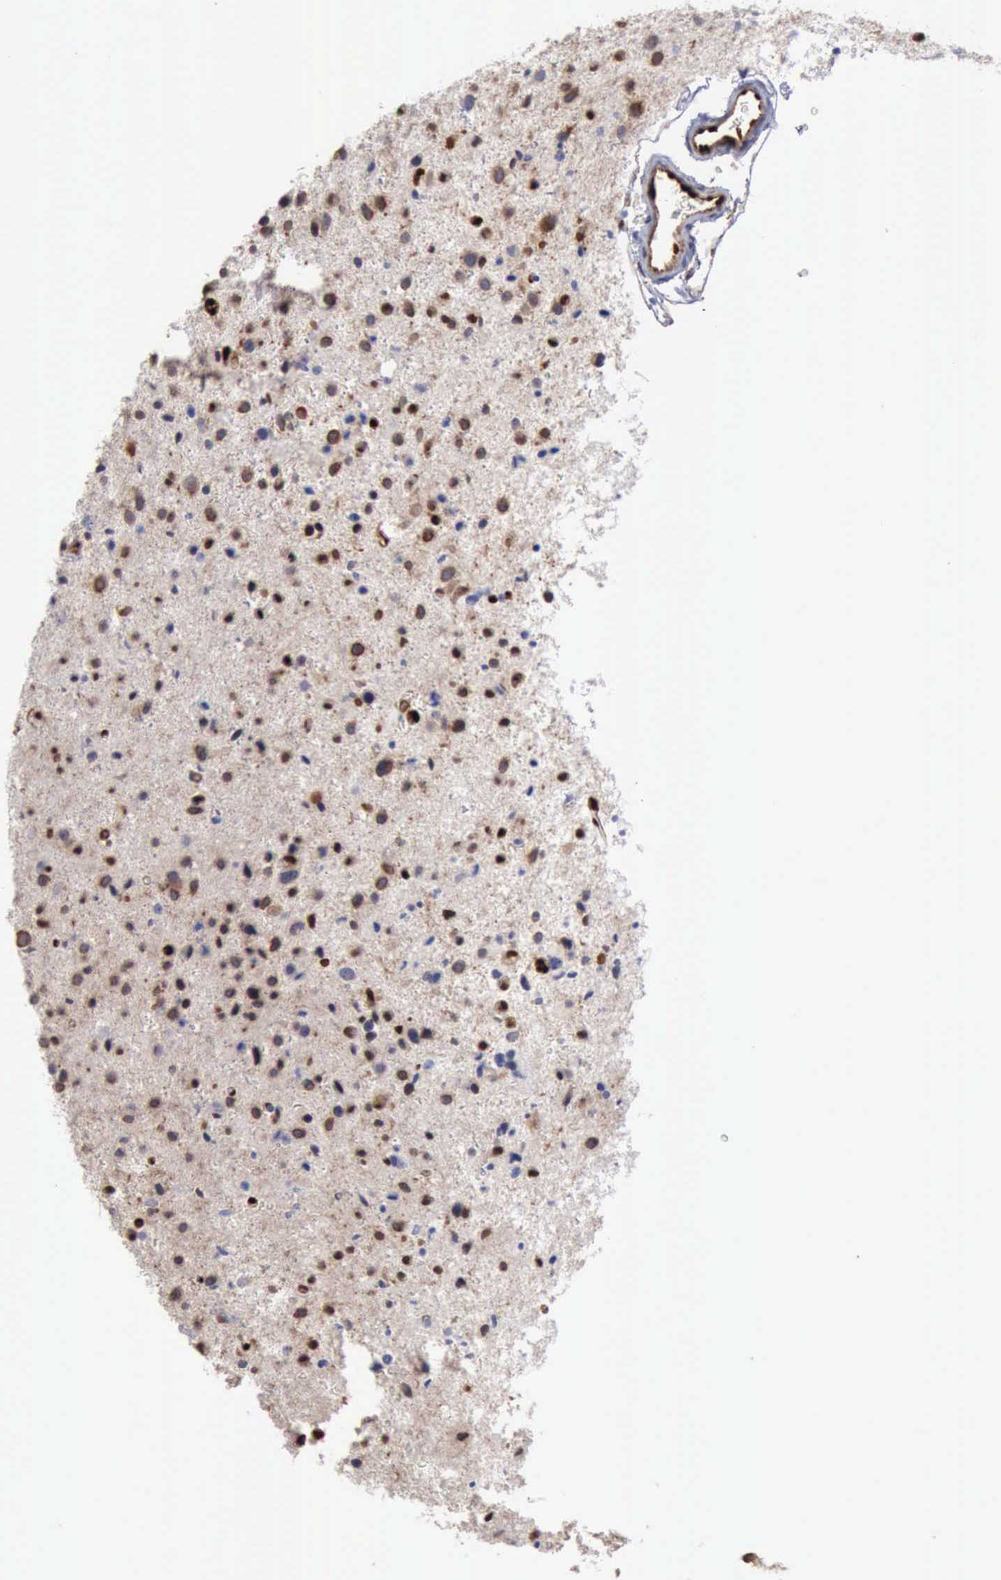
{"staining": {"intensity": "moderate", "quantity": "25%-75%", "location": "cytoplasmic/membranous,nuclear"}, "tissue": "glioma", "cell_type": "Tumor cells", "image_type": "cancer", "snomed": [{"axis": "morphology", "description": "Glioma, malignant, Low grade"}, {"axis": "topography", "description": "Brain"}], "caption": "Protein analysis of glioma tissue displays moderate cytoplasmic/membranous and nuclear staining in about 25%-75% of tumor cells.", "gene": "PDCD4", "patient": {"sex": "female", "age": 46}}